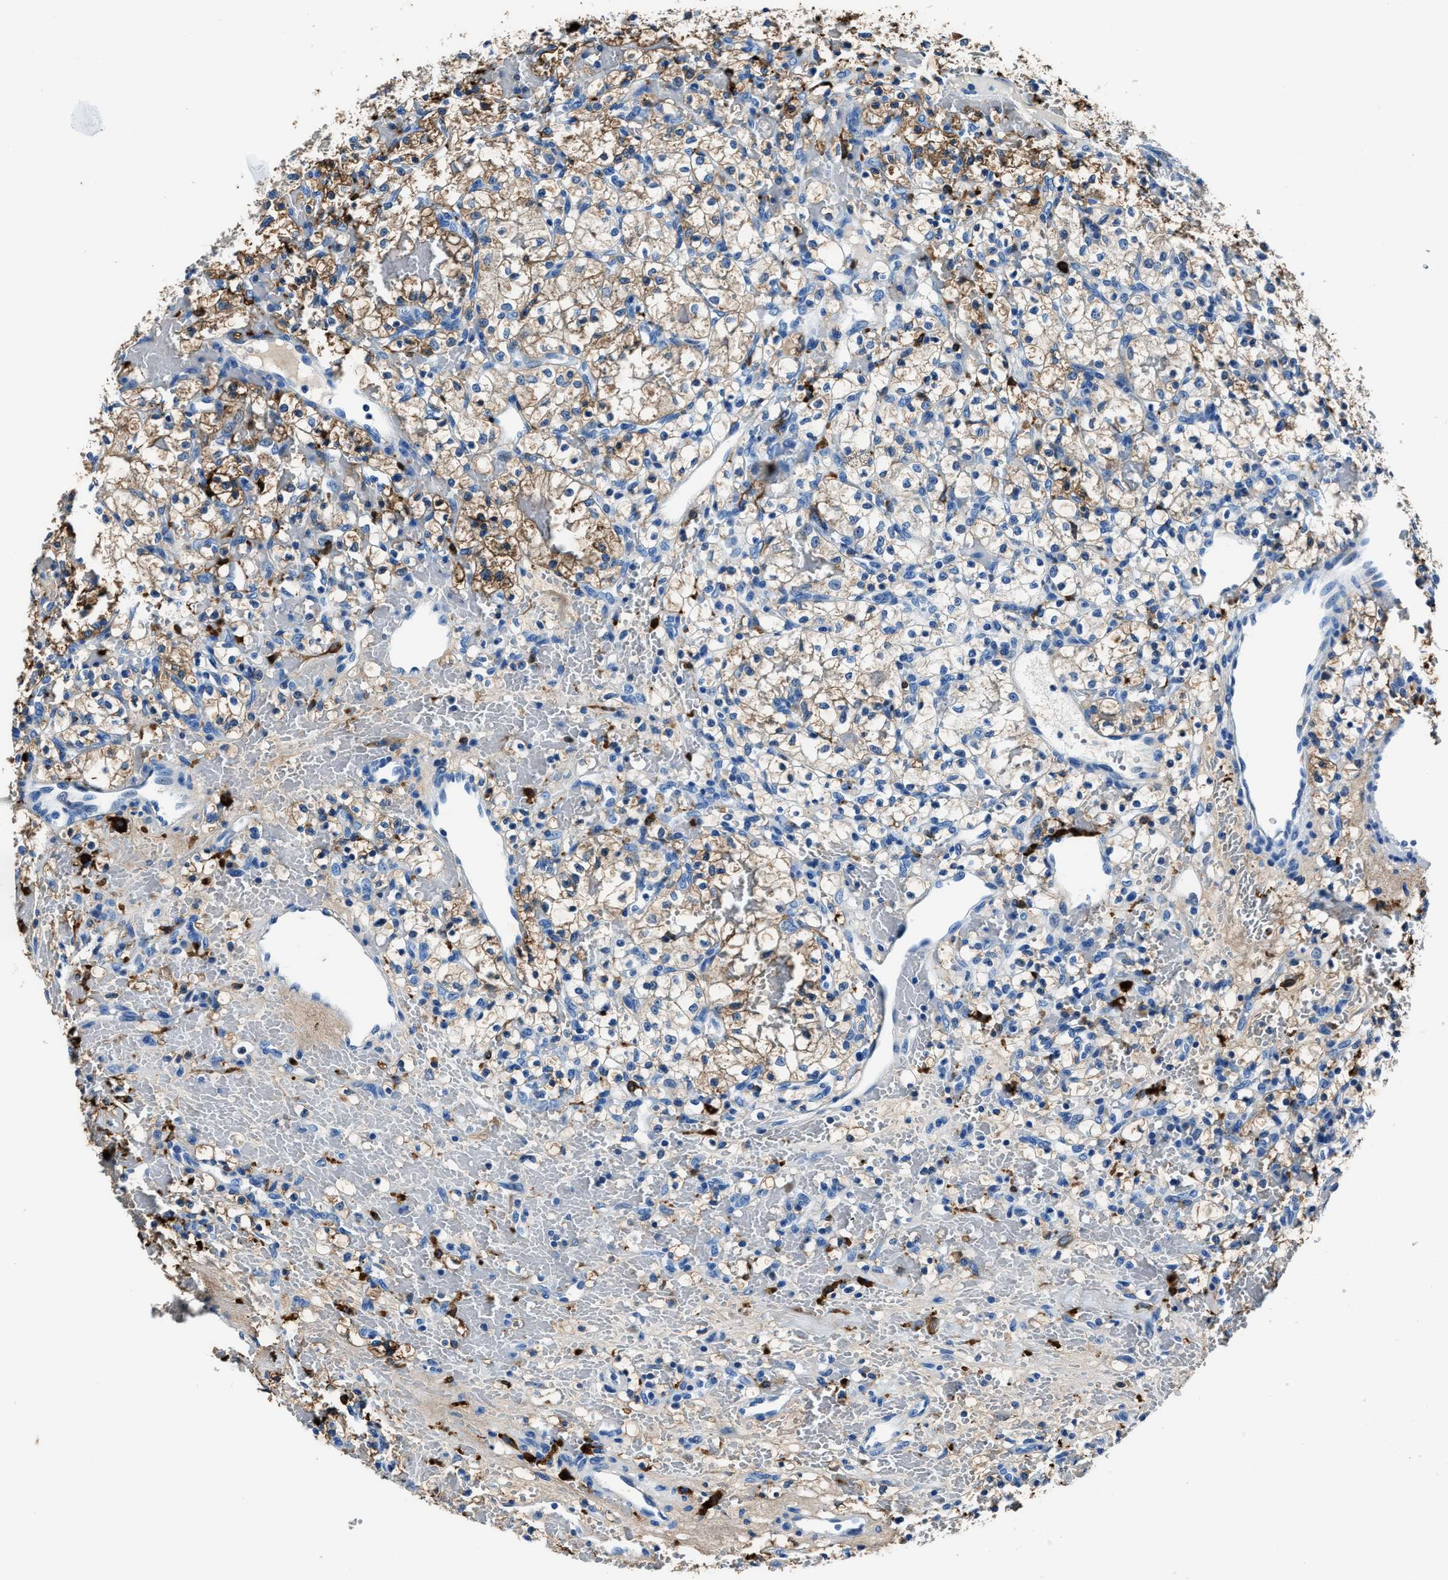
{"staining": {"intensity": "weak", "quantity": "25%-75%", "location": "cytoplasmic/membranous"}, "tissue": "renal cancer", "cell_type": "Tumor cells", "image_type": "cancer", "snomed": [{"axis": "morphology", "description": "Adenocarcinoma, NOS"}, {"axis": "topography", "description": "Kidney"}], "caption": "High-magnification brightfield microscopy of renal cancer (adenocarcinoma) stained with DAB (brown) and counterstained with hematoxylin (blue). tumor cells exhibit weak cytoplasmic/membranous expression is present in approximately25%-75% of cells.", "gene": "FTL", "patient": {"sex": "female", "age": 60}}